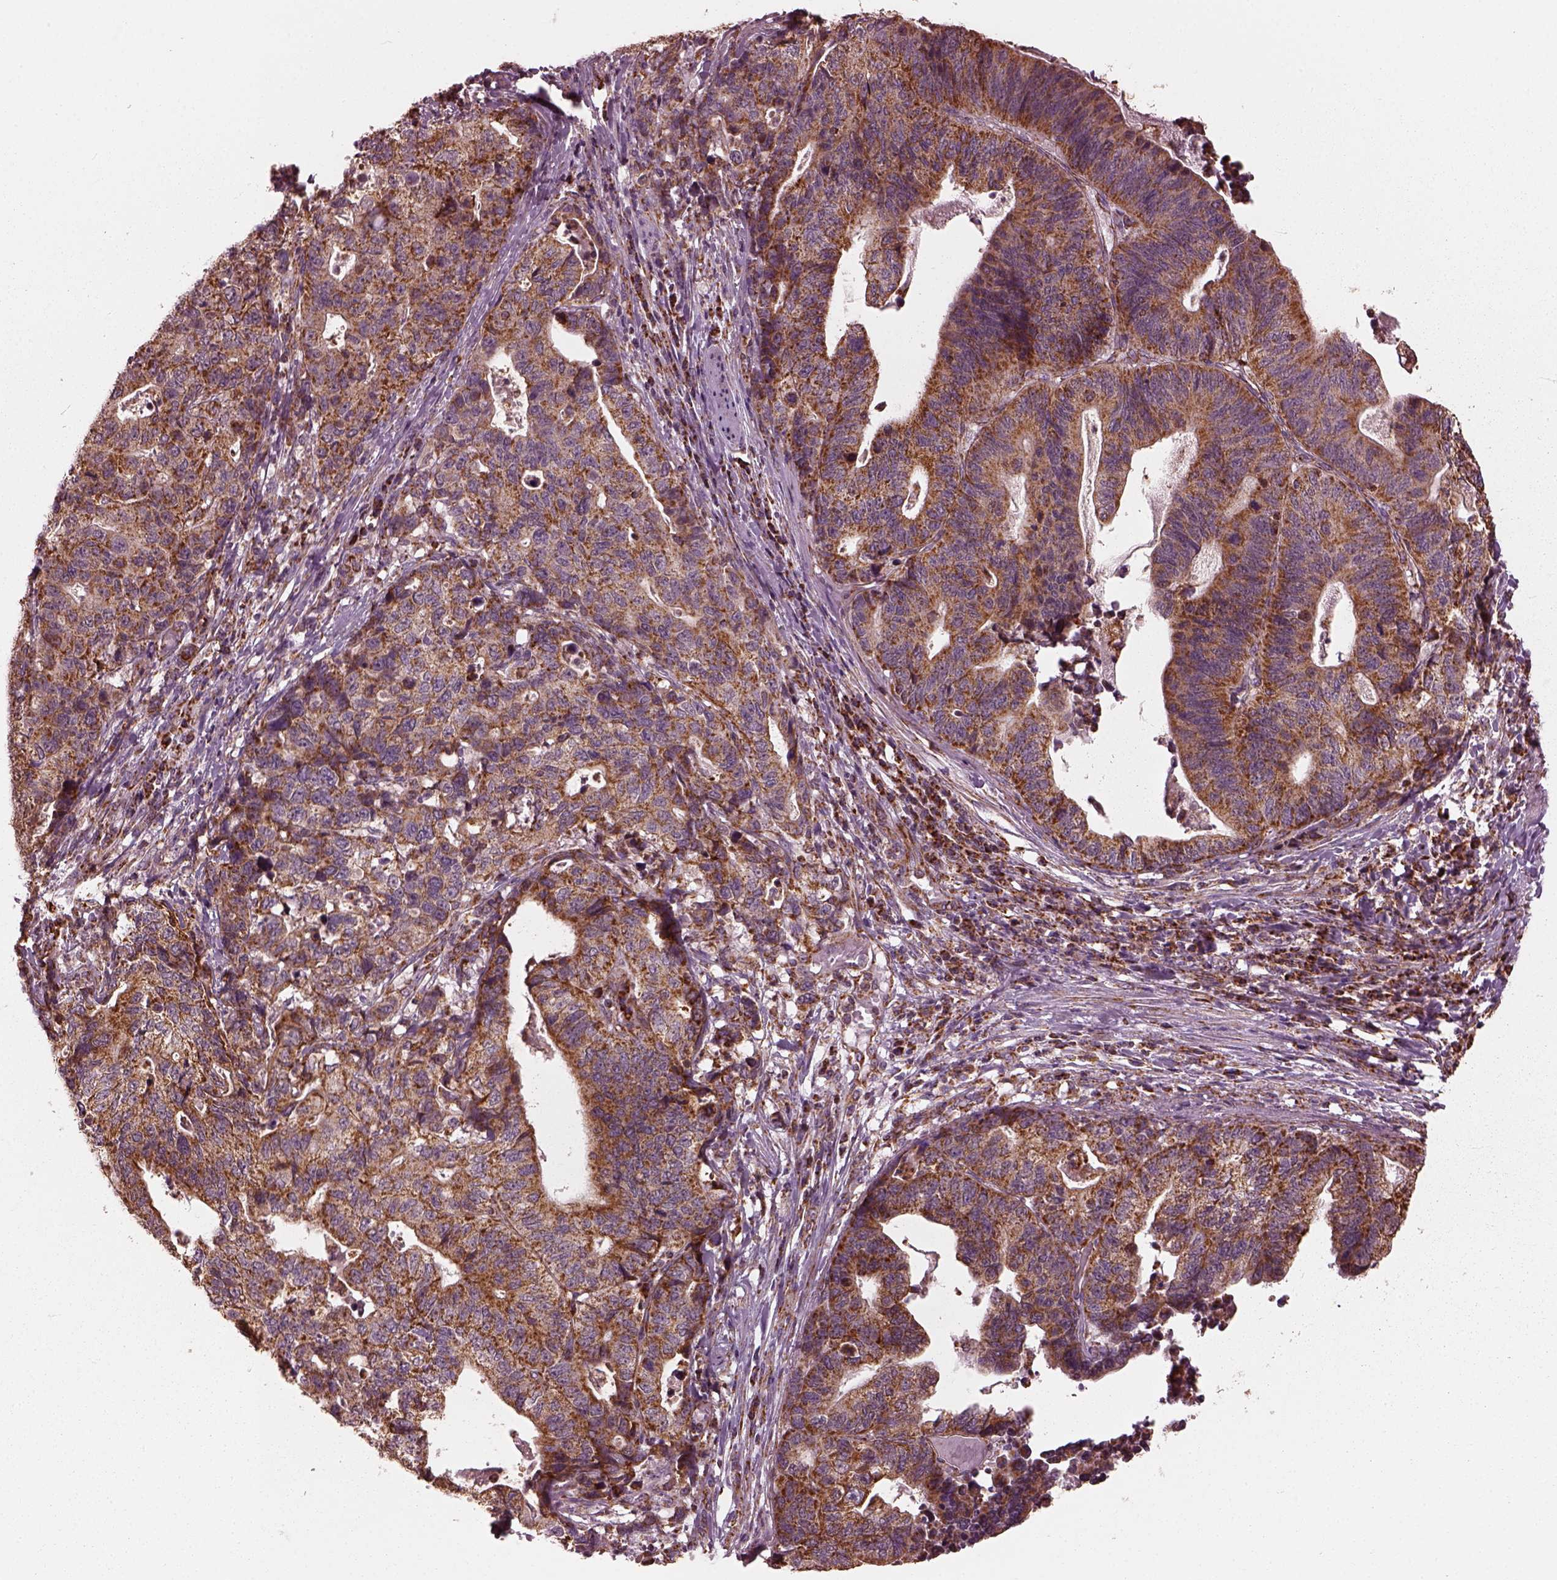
{"staining": {"intensity": "strong", "quantity": ">75%", "location": "cytoplasmic/membranous"}, "tissue": "stomach cancer", "cell_type": "Tumor cells", "image_type": "cancer", "snomed": [{"axis": "morphology", "description": "Adenocarcinoma, NOS"}, {"axis": "topography", "description": "Stomach, upper"}], "caption": "Strong cytoplasmic/membranous positivity is present in approximately >75% of tumor cells in stomach cancer (adenocarcinoma). (Stains: DAB in brown, nuclei in blue, Microscopy: brightfield microscopy at high magnification).", "gene": "NDUFB10", "patient": {"sex": "female", "age": 67}}